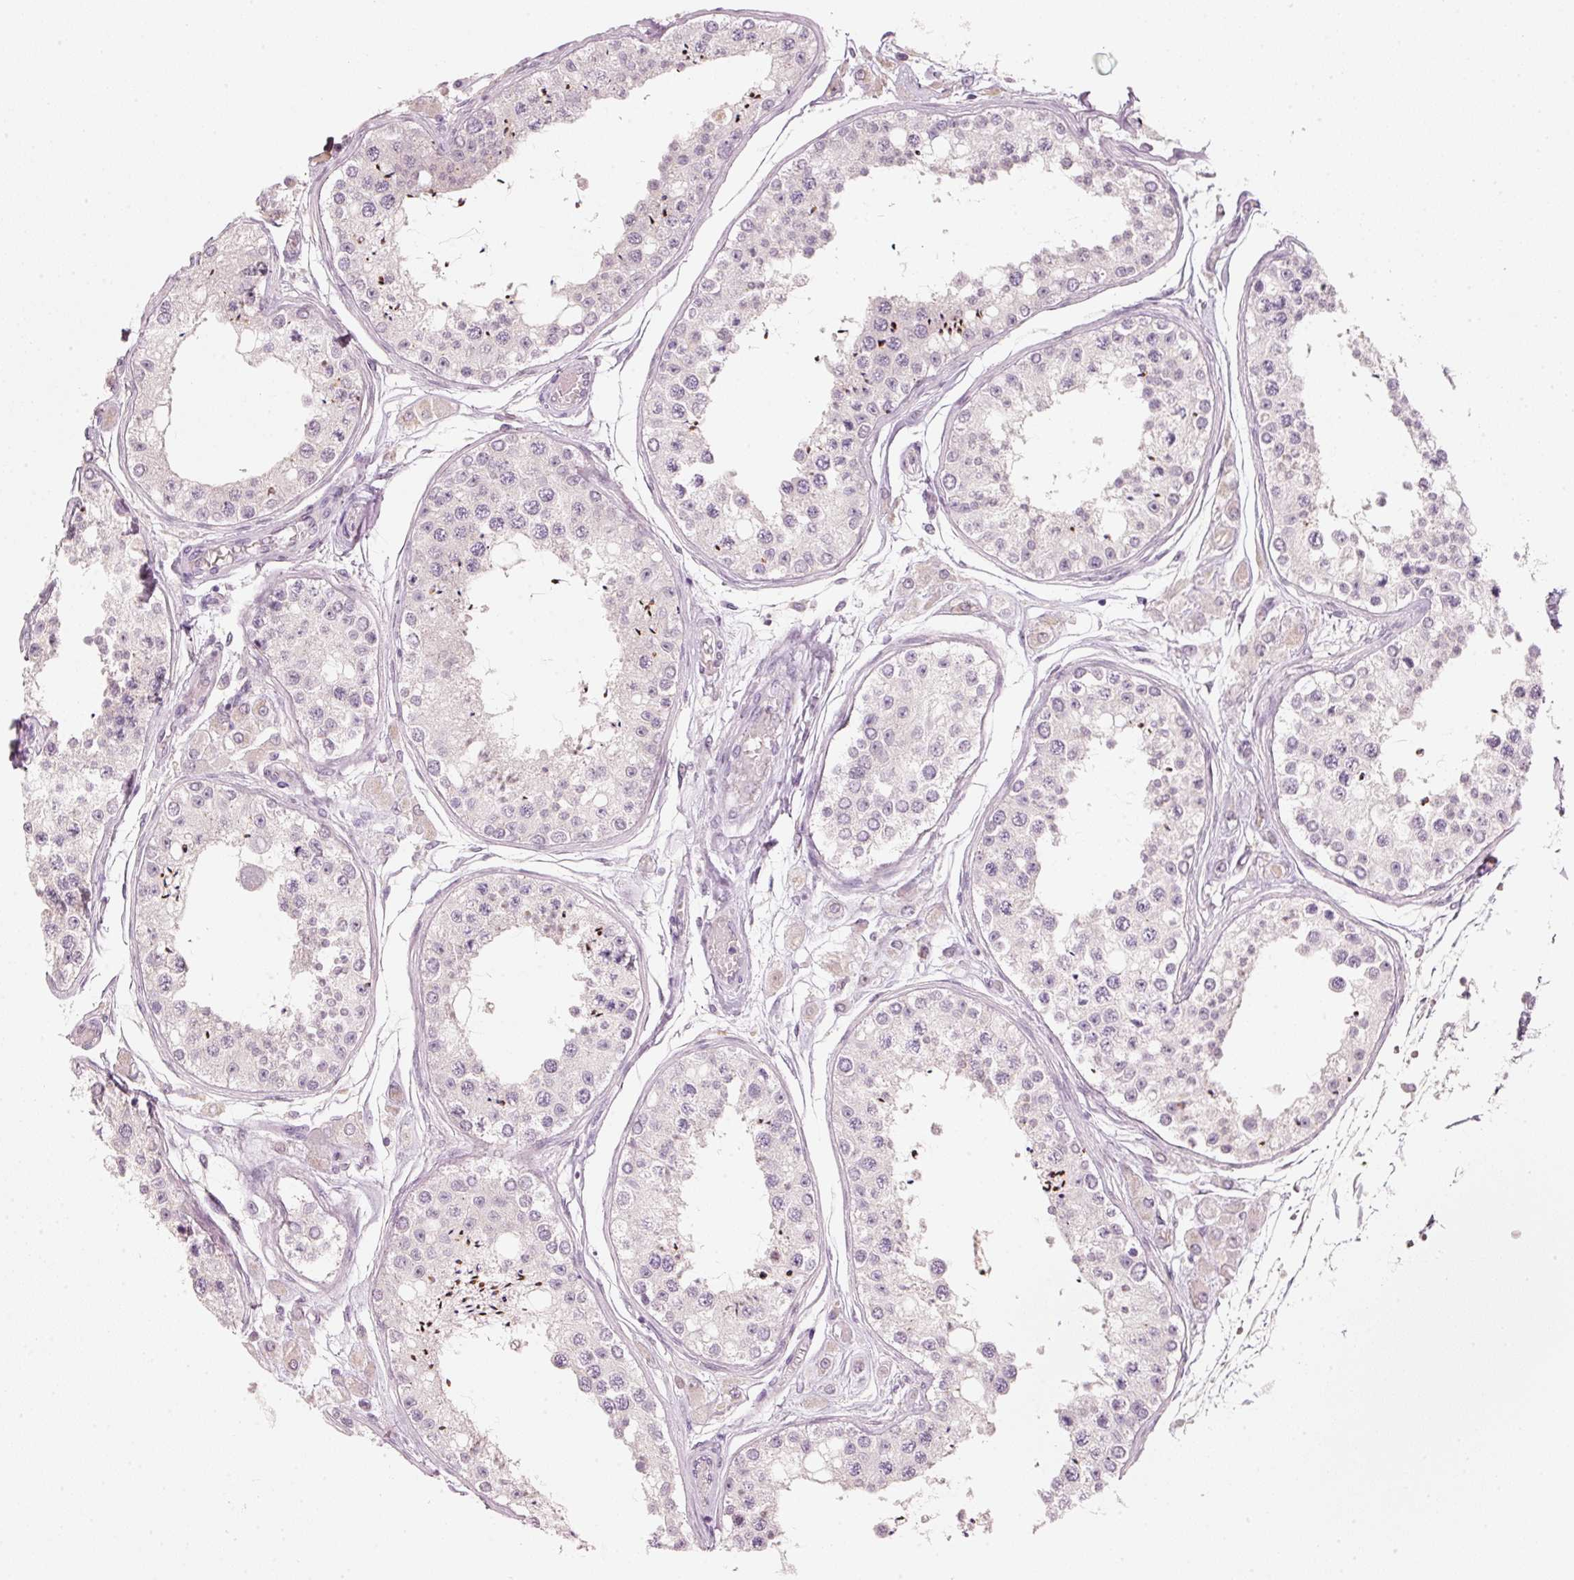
{"staining": {"intensity": "strong", "quantity": "<25%", "location": "cytoplasmic/membranous"}, "tissue": "testis", "cell_type": "Cells in seminiferous ducts", "image_type": "normal", "snomed": [{"axis": "morphology", "description": "Normal tissue, NOS"}, {"axis": "topography", "description": "Testis"}], "caption": "Immunohistochemical staining of normal human testis reveals medium levels of strong cytoplasmic/membranous positivity in about <25% of cells in seminiferous ducts.", "gene": "STEAP1", "patient": {"sex": "male", "age": 25}}